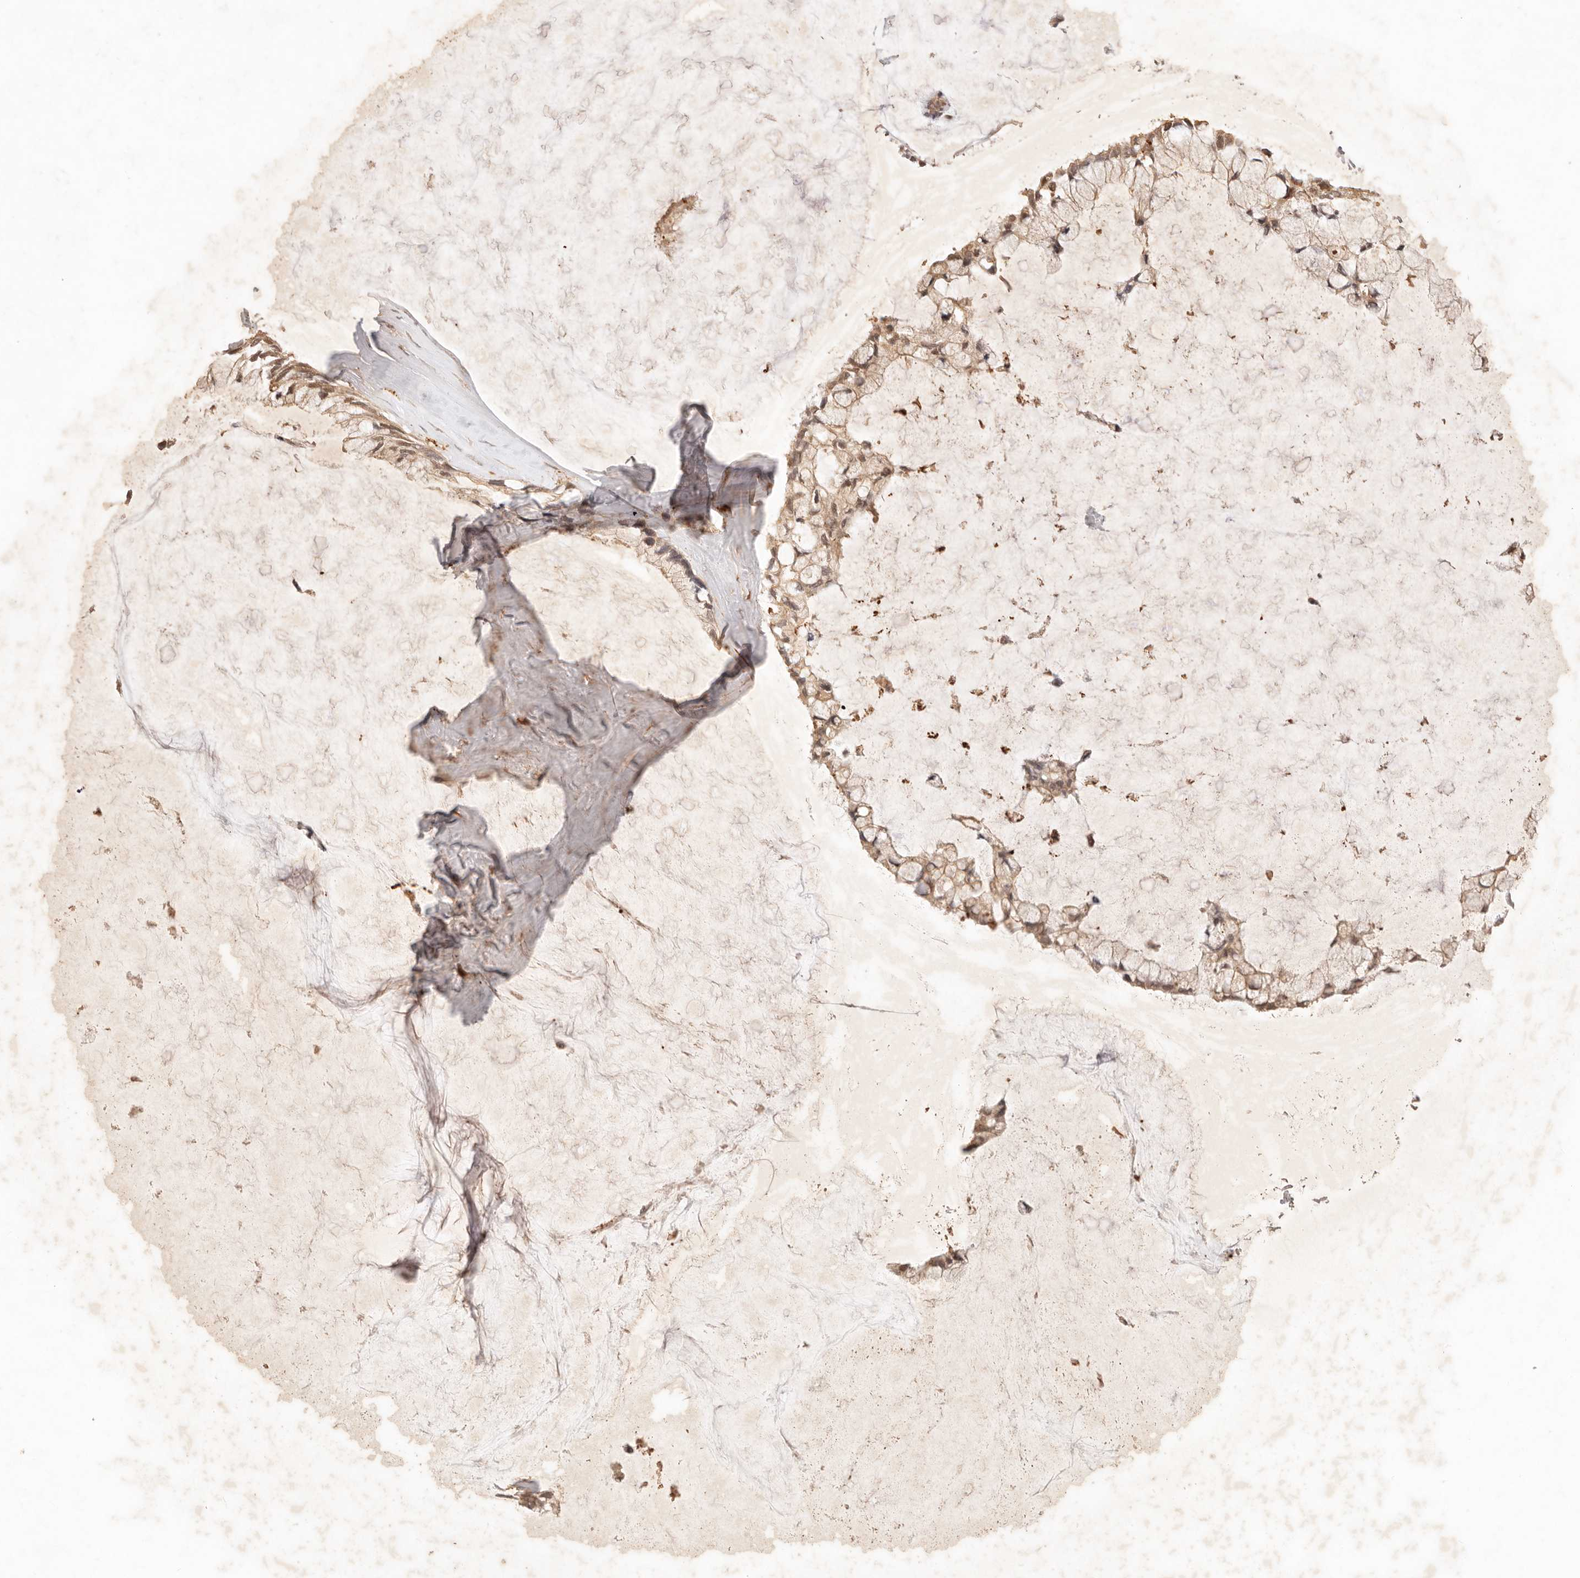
{"staining": {"intensity": "moderate", "quantity": ">75%", "location": "cytoplasmic/membranous,nuclear"}, "tissue": "ovarian cancer", "cell_type": "Tumor cells", "image_type": "cancer", "snomed": [{"axis": "morphology", "description": "Cystadenocarcinoma, mucinous, NOS"}, {"axis": "topography", "description": "Ovary"}], "caption": "A histopathology image showing moderate cytoplasmic/membranous and nuclear staining in about >75% of tumor cells in mucinous cystadenocarcinoma (ovarian), as visualized by brown immunohistochemical staining.", "gene": "TRIM11", "patient": {"sex": "female", "age": 39}}